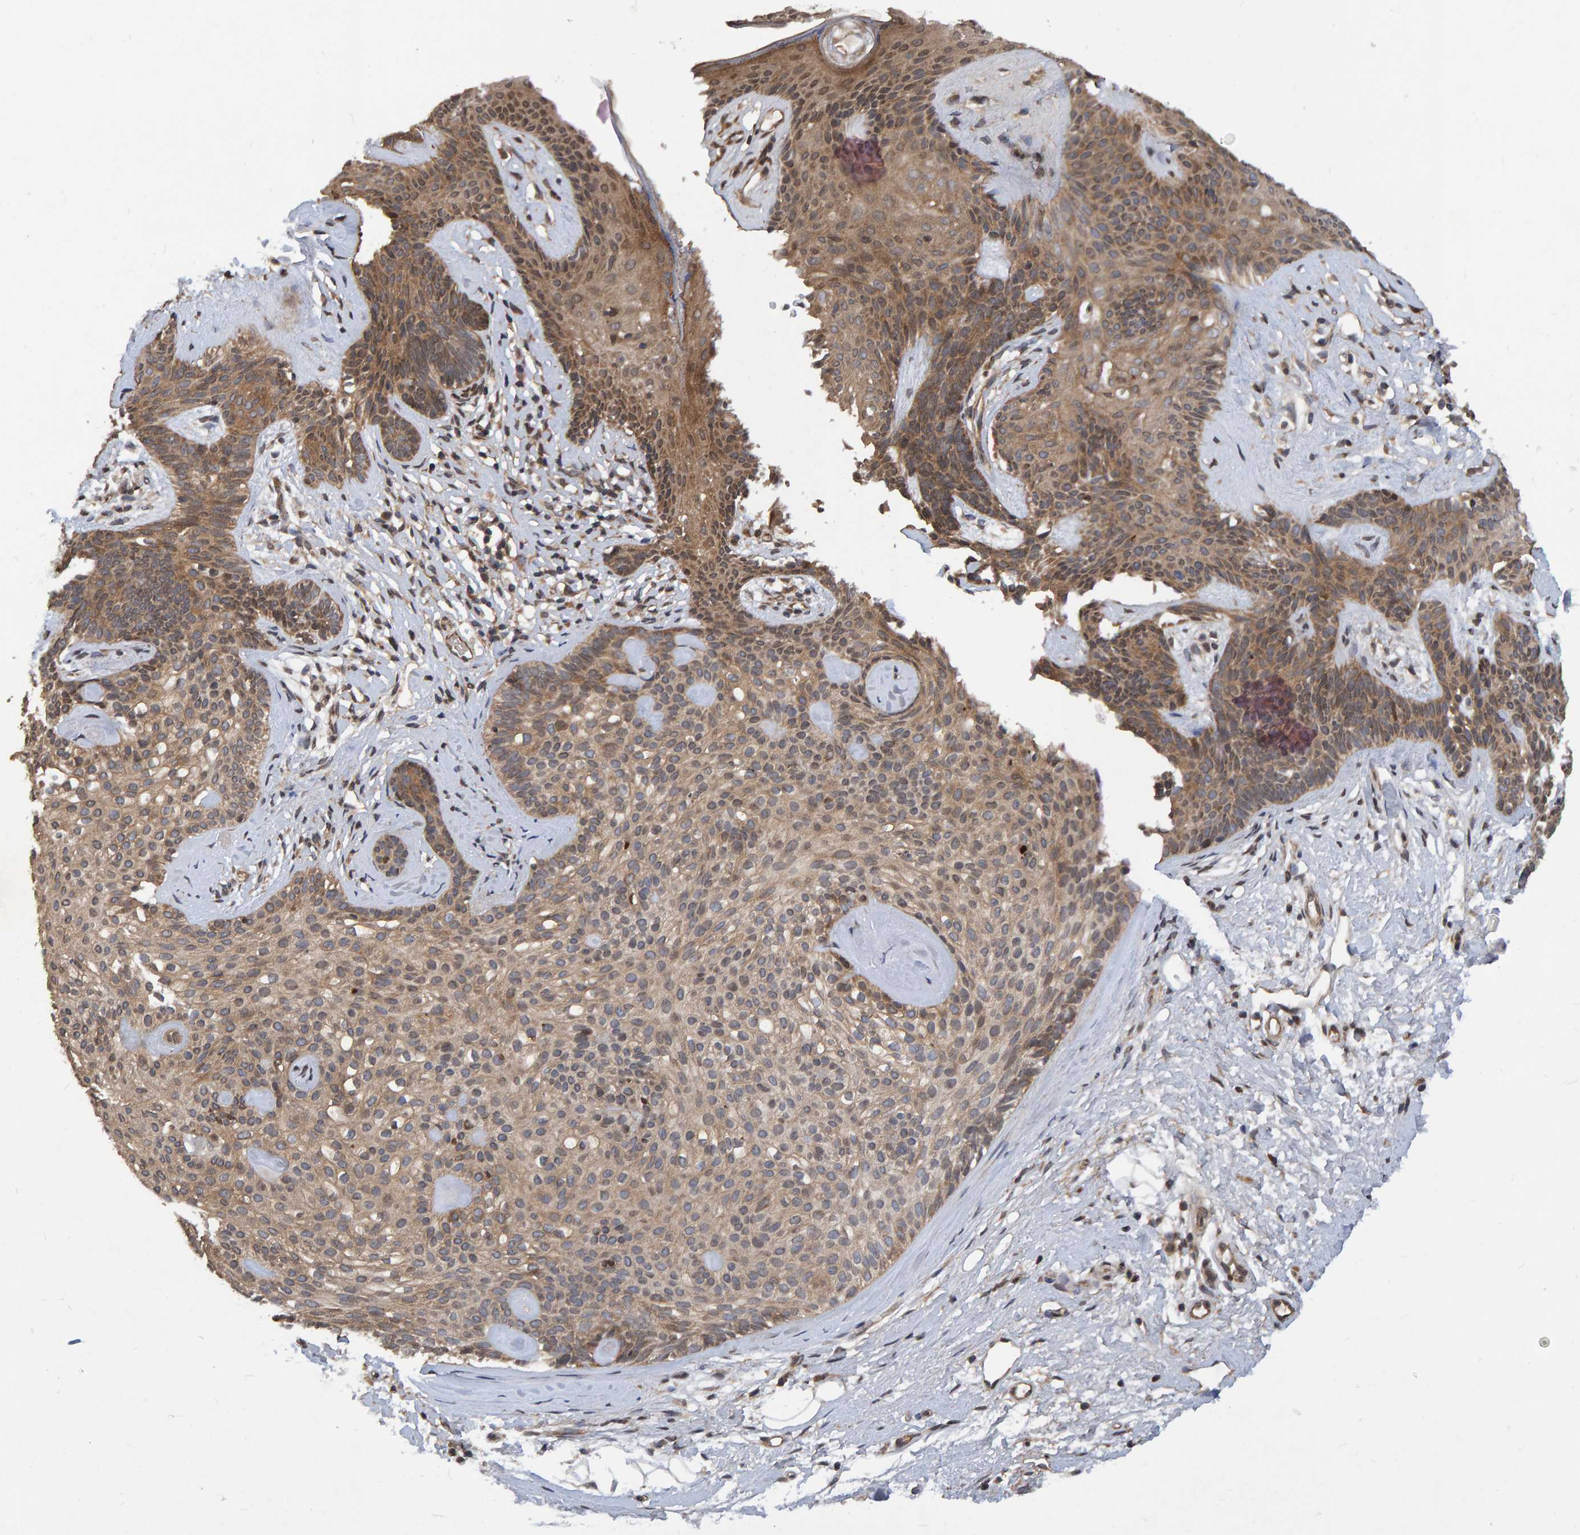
{"staining": {"intensity": "moderate", "quantity": ">75%", "location": "cytoplasmic/membranous"}, "tissue": "skin cancer", "cell_type": "Tumor cells", "image_type": "cancer", "snomed": [{"axis": "morphology", "description": "Developmental malformation"}, {"axis": "morphology", "description": "Basal cell carcinoma"}, {"axis": "topography", "description": "Skin"}], "caption": "Brown immunohistochemical staining in human skin cancer (basal cell carcinoma) displays moderate cytoplasmic/membranous staining in about >75% of tumor cells.", "gene": "GAB2", "patient": {"sex": "female", "age": 62}}